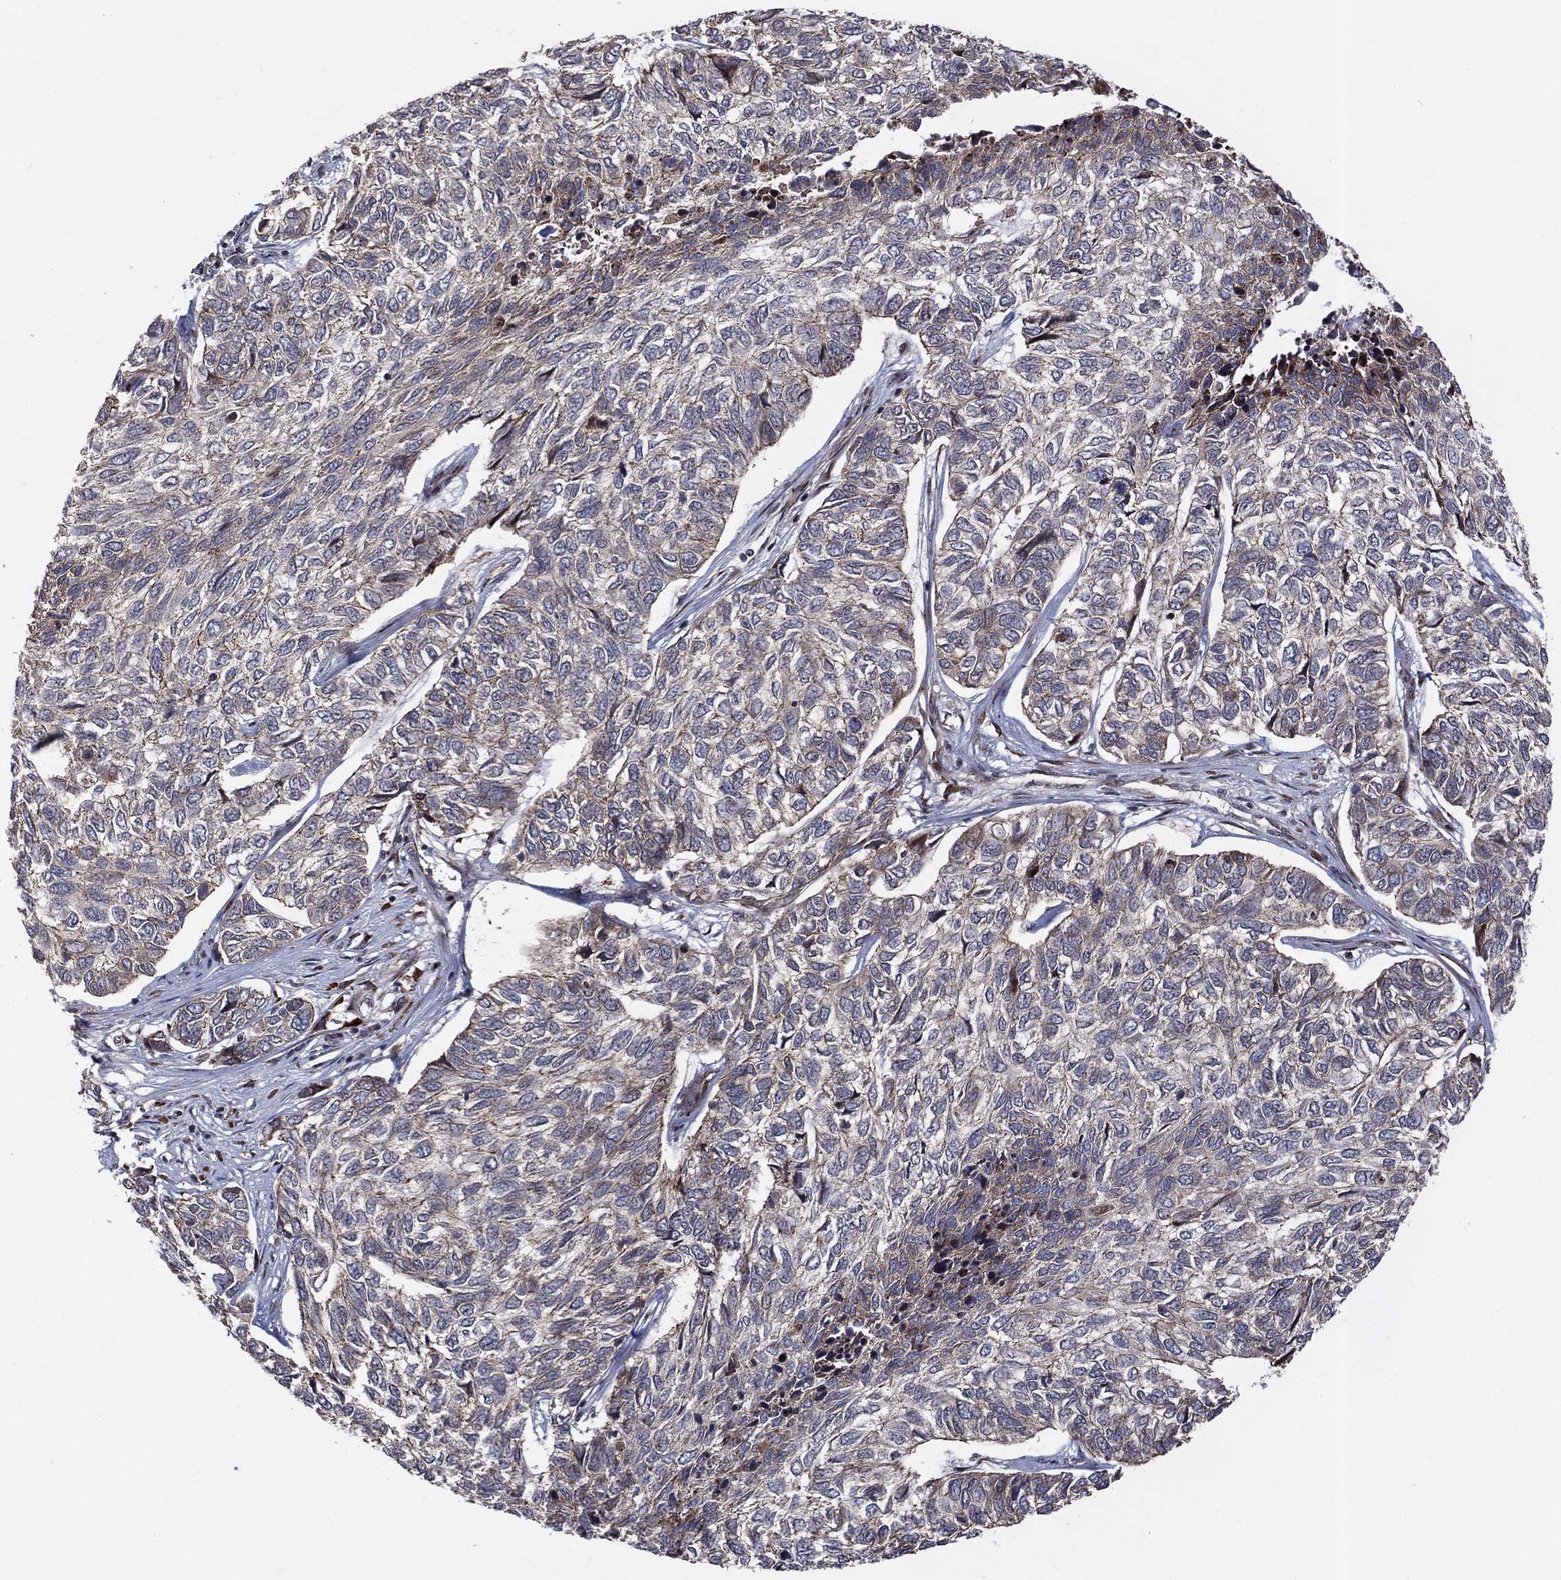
{"staining": {"intensity": "moderate", "quantity": "<25%", "location": "cytoplasmic/membranous"}, "tissue": "skin cancer", "cell_type": "Tumor cells", "image_type": "cancer", "snomed": [{"axis": "morphology", "description": "Basal cell carcinoma"}, {"axis": "topography", "description": "Skin"}], "caption": "Skin cancer tissue displays moderate cytoplasmic/membranous staining in about <25% of tumor cells (DAB IHC with brightfield microscopy, high magnification).", "gene": "VHL", "patient": {"sex": "female", "age": 65}}